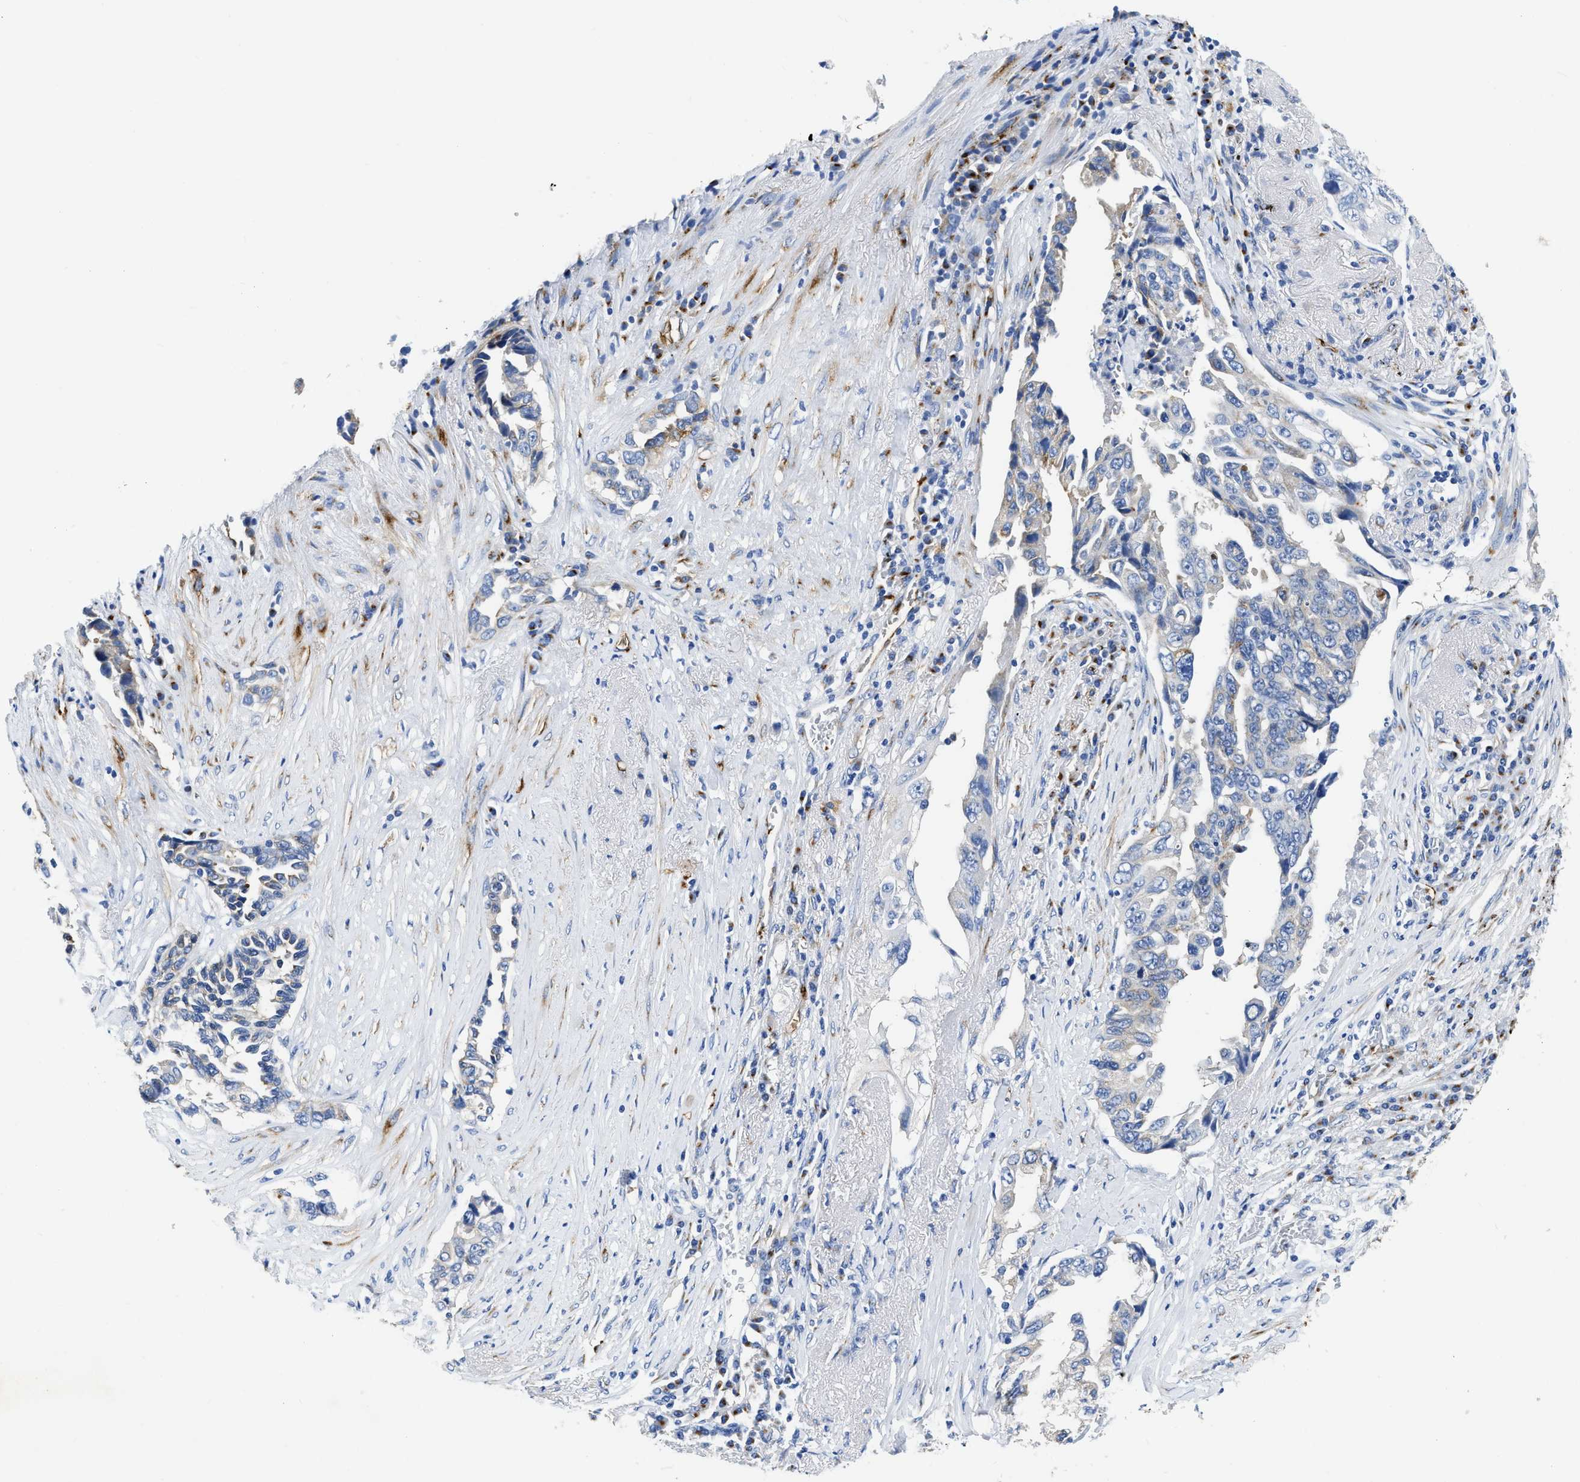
{"staining": {"intensity": "negative", "quantity": "none", "location": "none"}, "tissue": "lung cancer", "cell_type": "Tumor cells", "image_type": "cancer", "snomed": [{"axis": "morphology", "description": "Adenocarcinoma, NOS"}, {"axis": "topography", "description": "Lung"}], "caption": "Immunohistochemical staining of lung cancer displays no significant expression in tumor cells.", "gene": "TVP23B", "patient": {"sex": "female", "age": 51}}